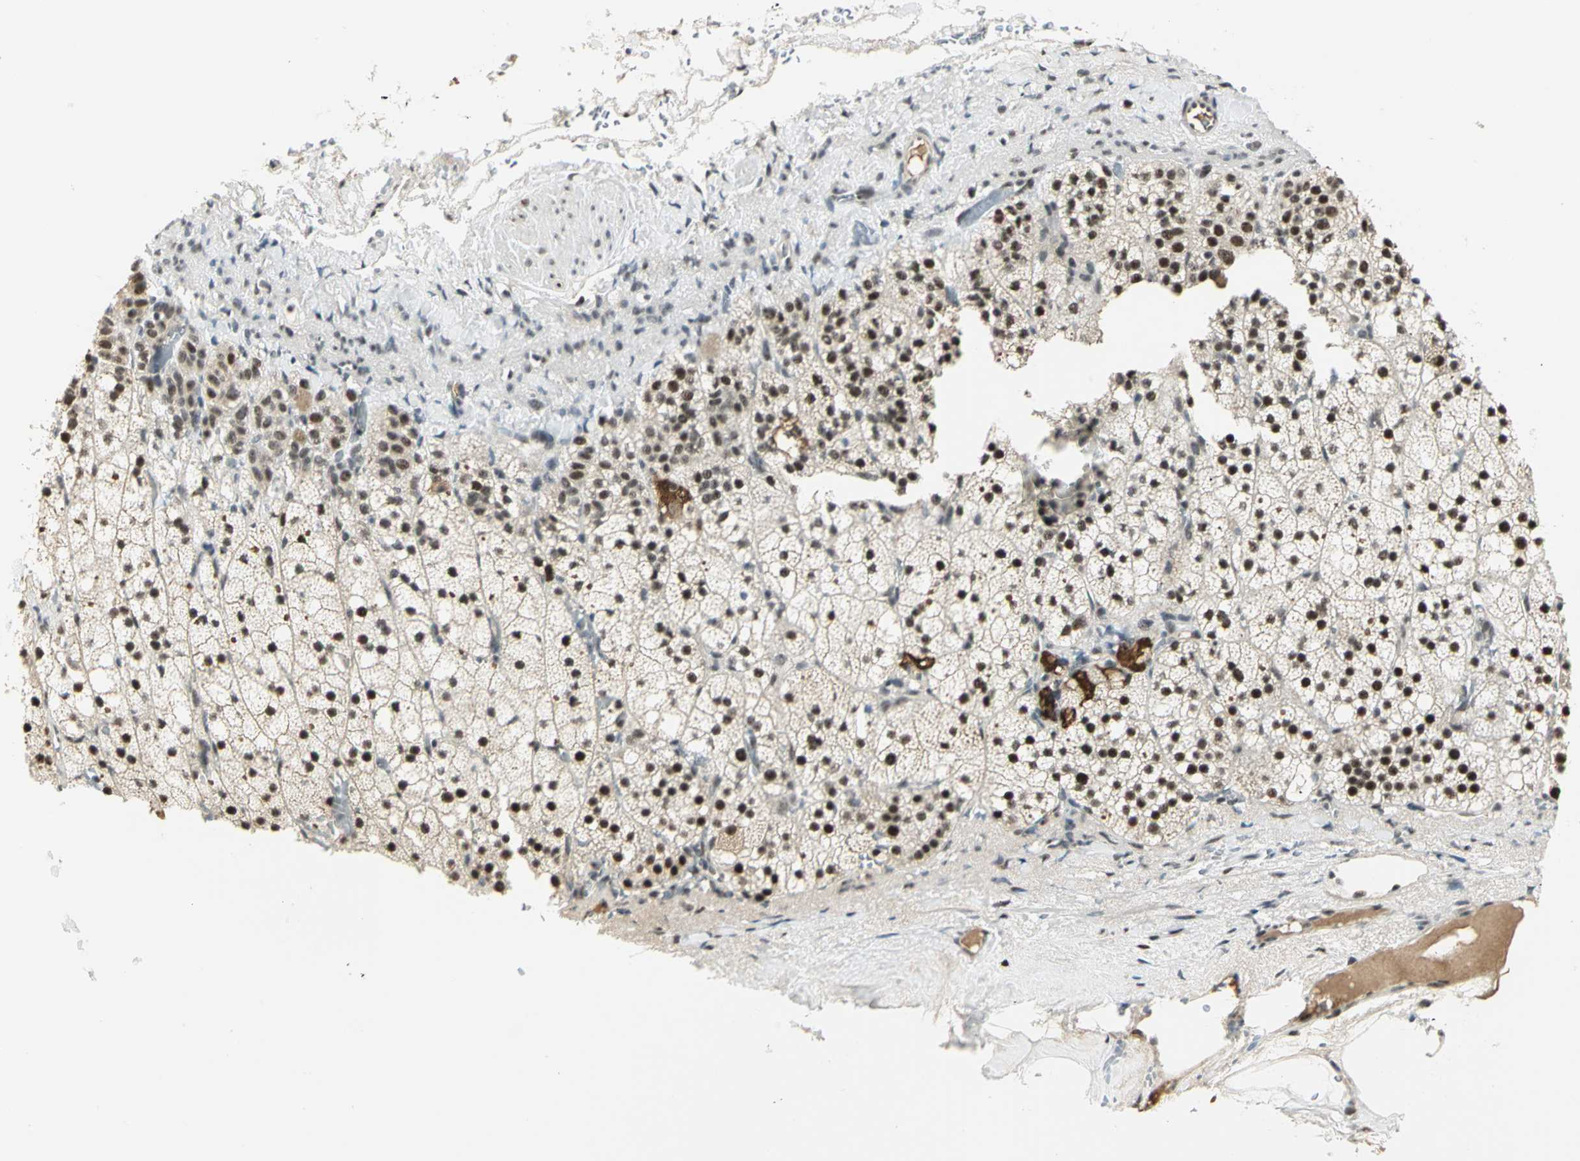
{"staining": {"intensity": "strong", "quantity": ">75%", "location": "nuclear"}, "tissue": "adrenal gland", "cell_type": "Glandular cells", "image_type": "normal", "snomed": [{"axis": "morphology", "description": "Normal tissue, NOS"}, {"axis": "topography", "description": "Adrenal gland"}], "caption": "A micrograph of human adrenal gland stained for a protein shows strong nuclear brown staining in glandular cells. Using DAB (brown) and hematoxylin (blue) stains, captured at high magnification using brightfield microscopy.", "gene": "CCNT1", "patient": {"sex": "male", "age": 35}}